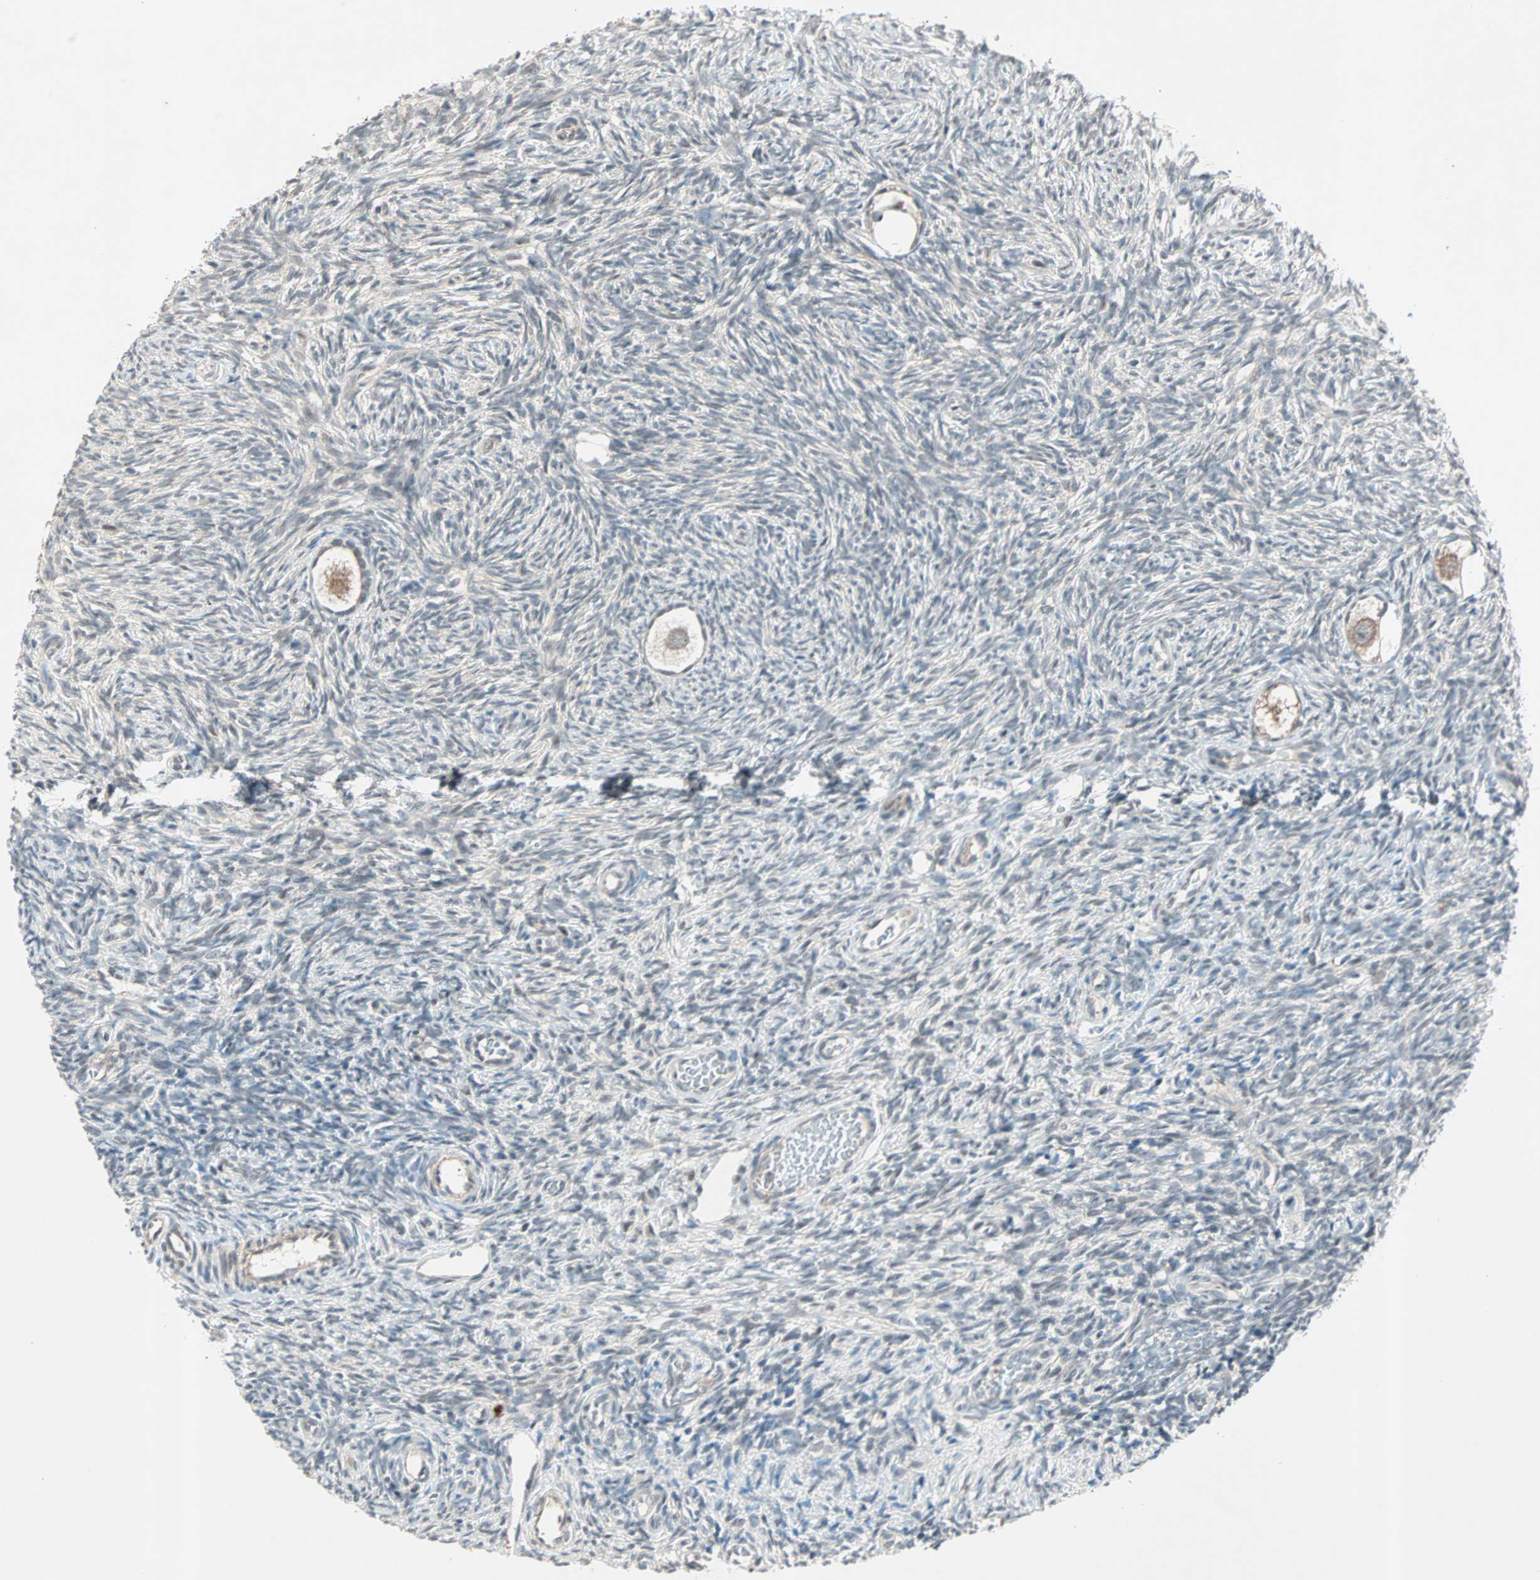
{"staining": {"intensity": "moderate", "quantity": ">75%", "location": "cytoplasmic/membranous"}, "tissue": "ovary", "cell_type": "Follicle cells", "image_type": "normal", "snomed": [{"axis": "morphology", "description": "Normal tissue, NOS"}, {"axis": "topography", "description": "Ovary"}], "caption": "Normal ovary shows moderate cytoplasmic/membranous positivity in approximately >75% of follicle cells, visualized by immunohistochemistry. (DAB IHC, brown staining for protein, blue staining for nuclei).", "gene": "PGBD1", "patient": {"sex": "female", "age": 35}}